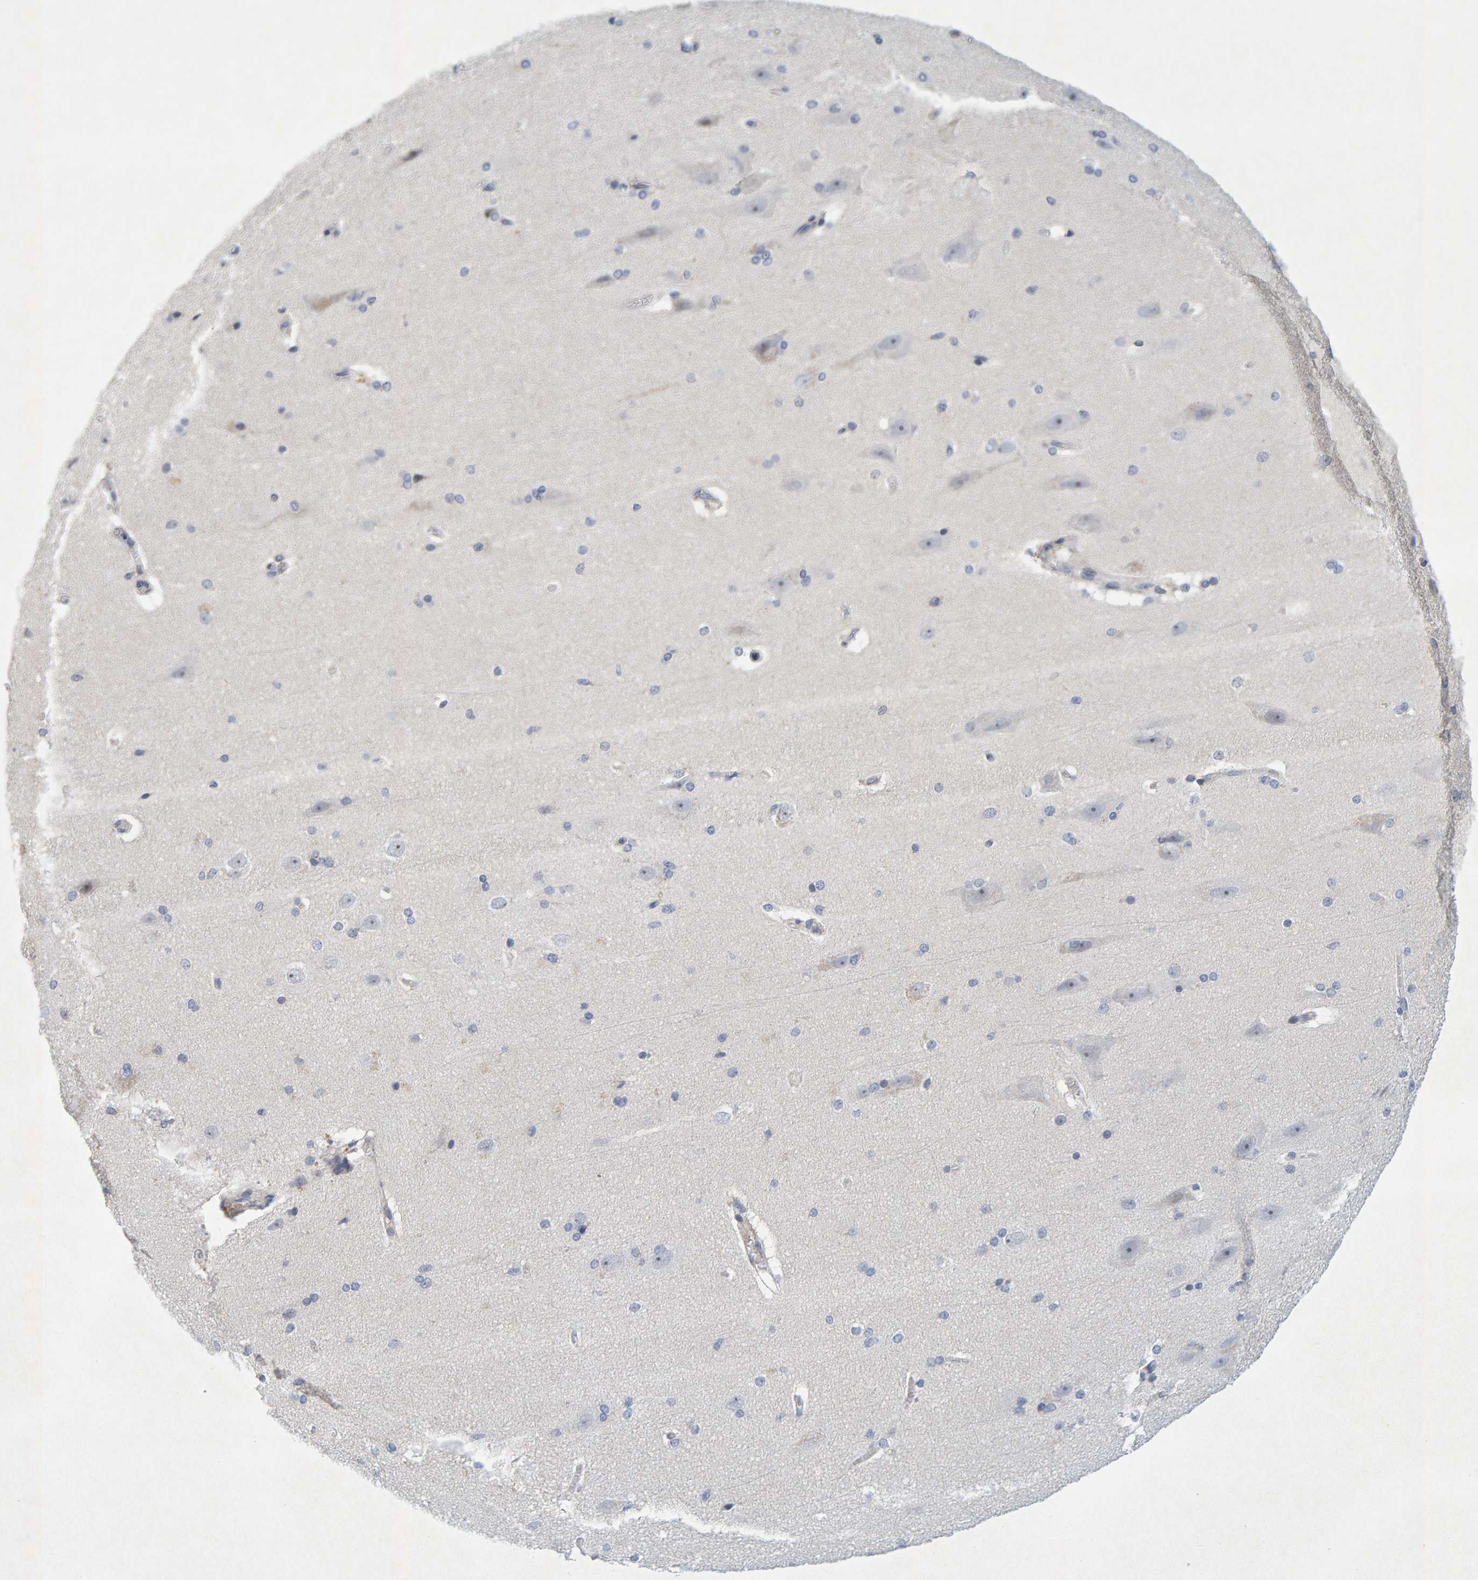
{"staining": {"intensity": "negative", "quantity": "none", "location": "none"}, "tissue": "cerebral cortex", "cell_type": "Endothelial cells", "image_type": "normal", "snomed": [{"axis": "morphology", "description": "Normal tissue, NOS"}, {"axis": "topography", "description": "Cerebral cortex"}, {"axis": "topography", "description": "Hippocampus"}], "caption": "DAB immunohistochemical staining of benign cerebral cortex demonstrates no significant positivity in endothelial cells.", "gene": "ZNF77", "patient": {"sex": "female", "age": 19}}